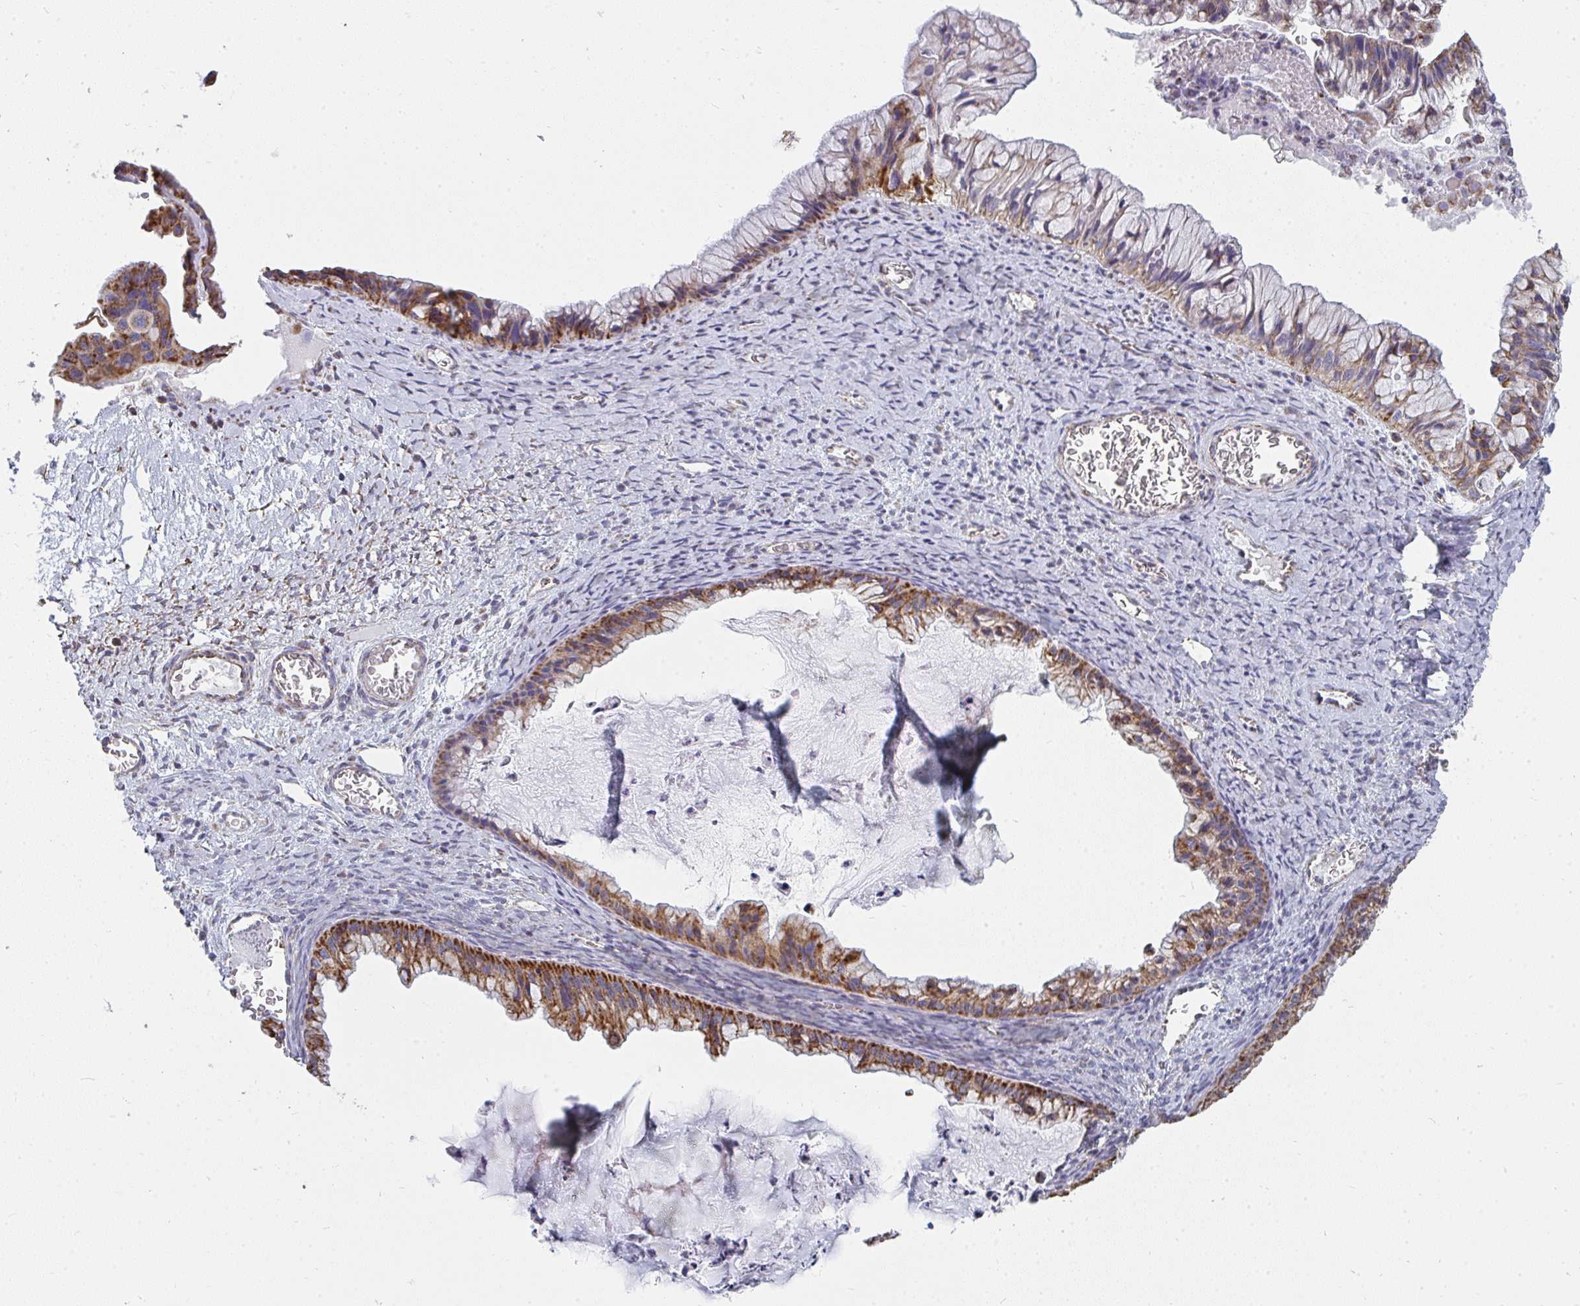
{"staining": {"intensity": "moderate", "quantity": ">75%", "location": "cytoplasmic/membranous"}, "tissue": "ovarian cancer", "cell_type": "Tumor cells", "image_type": "cancer", "snomed": [{"axis": "morphology", "description": "Cystadenocarcinoma, mucinous, NOS"}, {"axis": "topography", "description": "Ovary"}], "caption": "Ovarian cancer stained with immunohistochemistry (IHC) exhibits moderate cytoplasmic/membranous staining in about >75% of tumor cells. (DAB (3,3'-diaminobenzidine) = brown stain, brightfield microscopy at high magnification).", "gene": "FAHD1", "patient": {"sex": "female", "age": 72}}